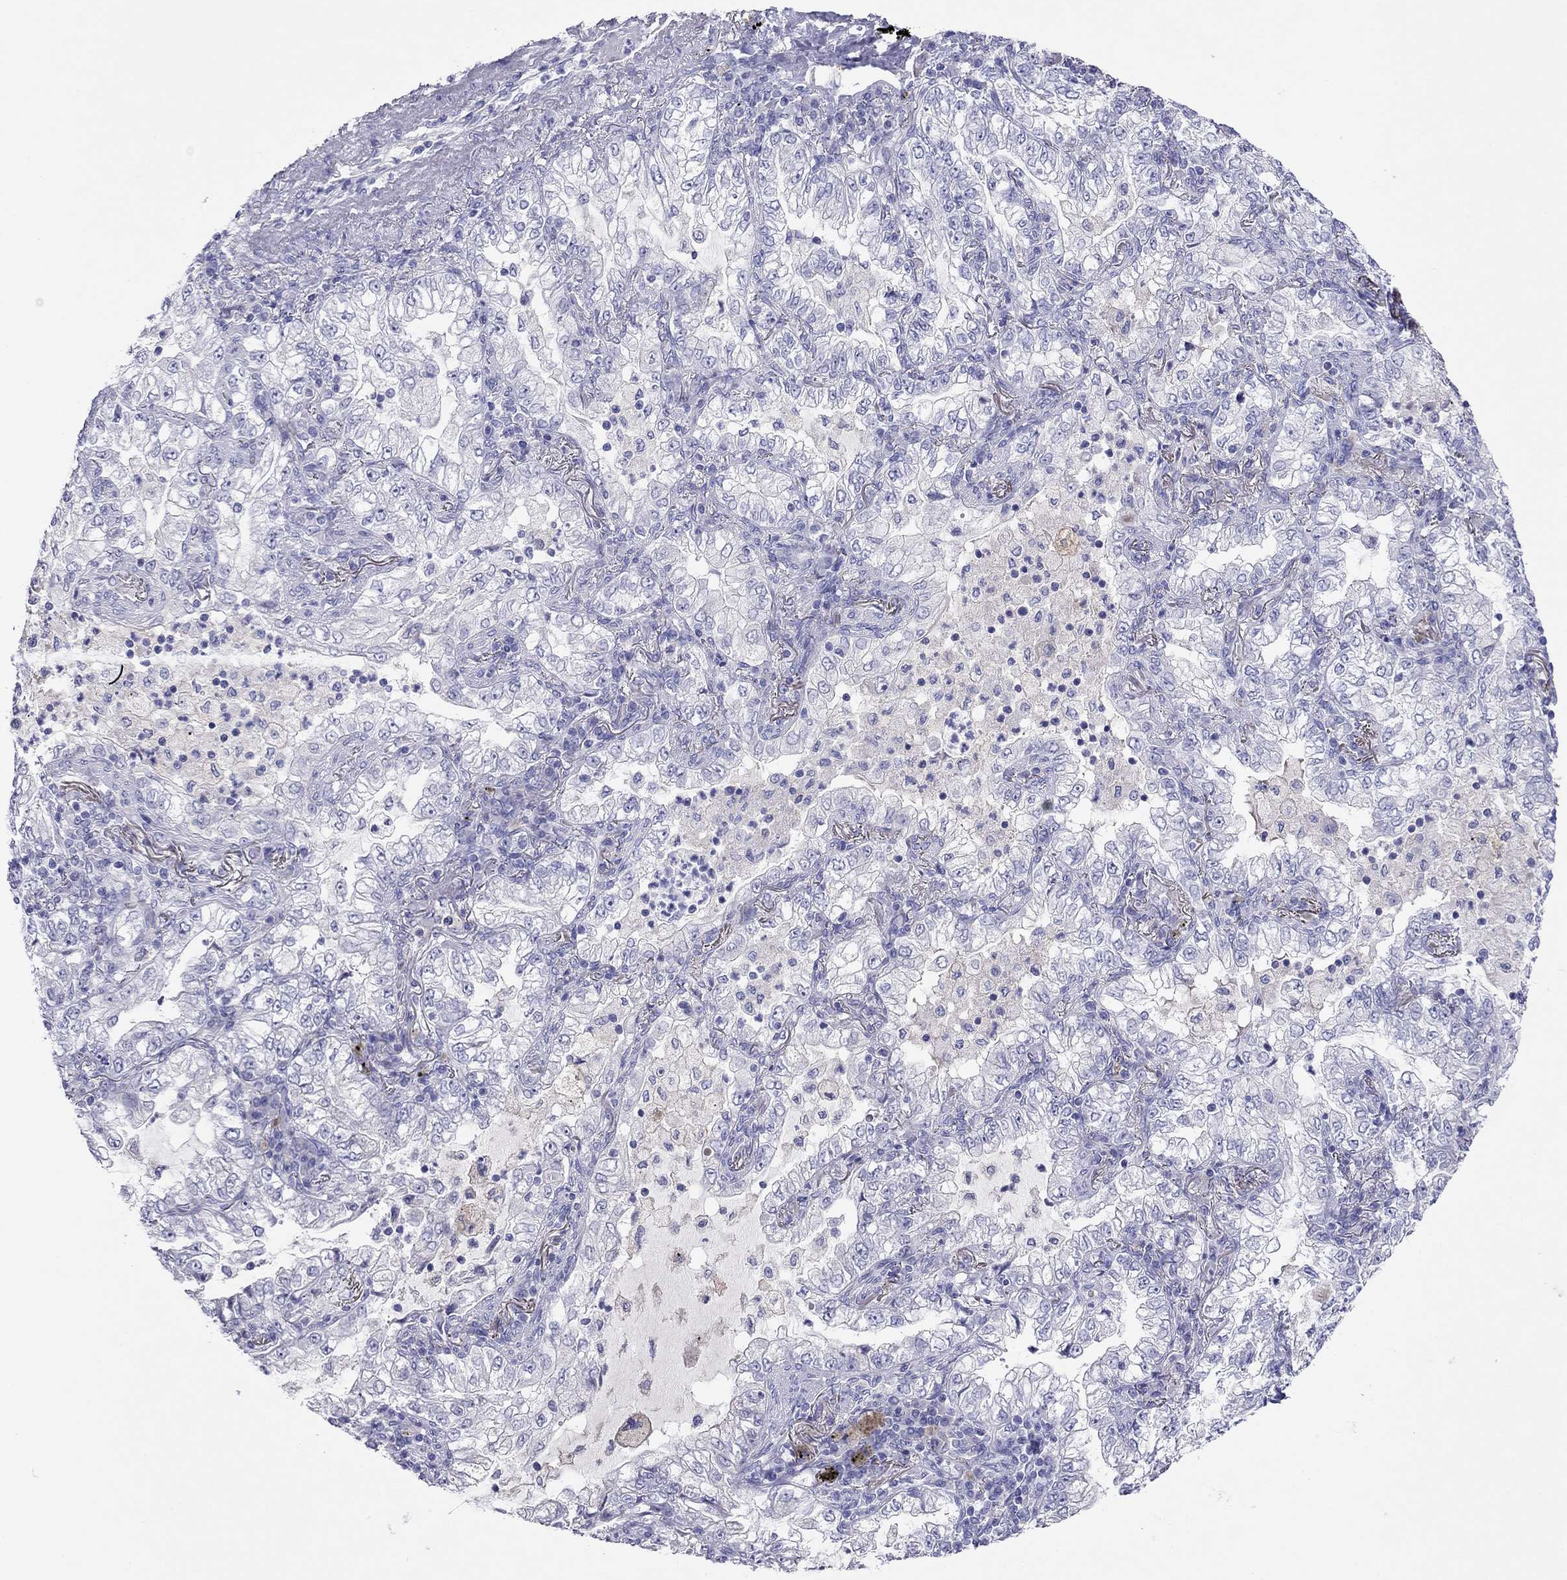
{"staining": {"intensity": "negative", "quantity": "none", "location": "none"}, "tissue": "lung cancer", "cell_type": "Tumor cells", "image_type": "cancer", "snomed": [{"axis": "morphology", "description": "Adenocarcinoma, NOS"}, {"axis": "topography", "description": "Lung"}], "caption": "This is an IHC micrograph of lung cancer. There is no staining in tumor cells.", "gene": "CAPNS2", "patient": {"sex": "female", "age": 73}}